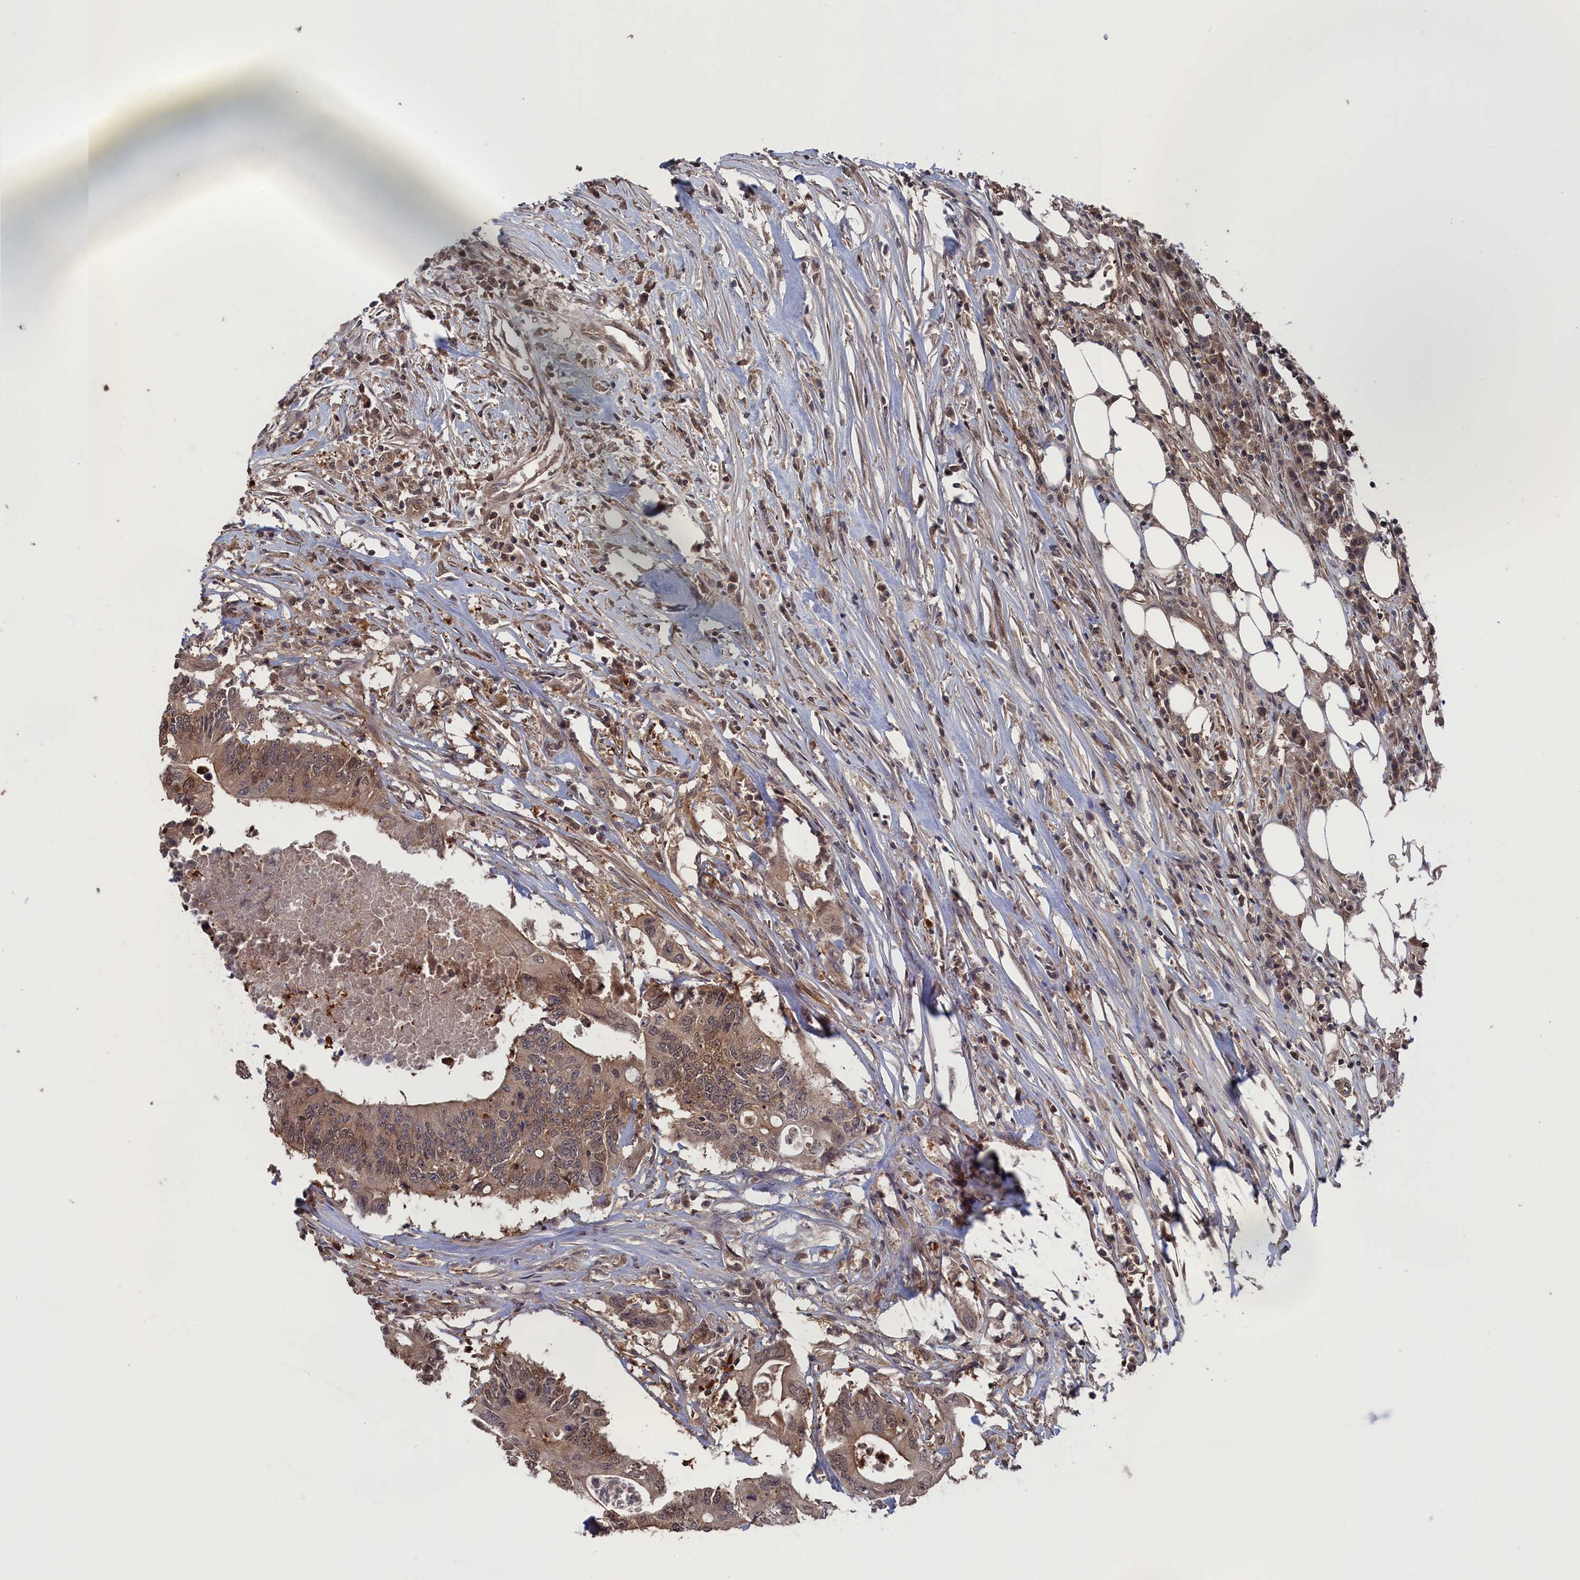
{"staining": {"intensity": "weak", "quantity": ">75%", "location": "cytoplasmic/membranous,nuclear"}, "tissue": "colorectal cancer", "cell_type": "Tumor cells", "image_type": "cancer", "snomed": [{"axis": "morphology", "description": "Adenocarcinoma, NOS"}, {"axis": "topography", "description": "Colon"}], "caption": "Immunohistochemical staining of human adenocarcinoma (colorectal) exhibits low levels of weak cytoplasmic/membranous and nuclear expression in about >75% of tumor cells.", "gene": "NUTF2", "patient": {"sex": "male", "age": 71}}